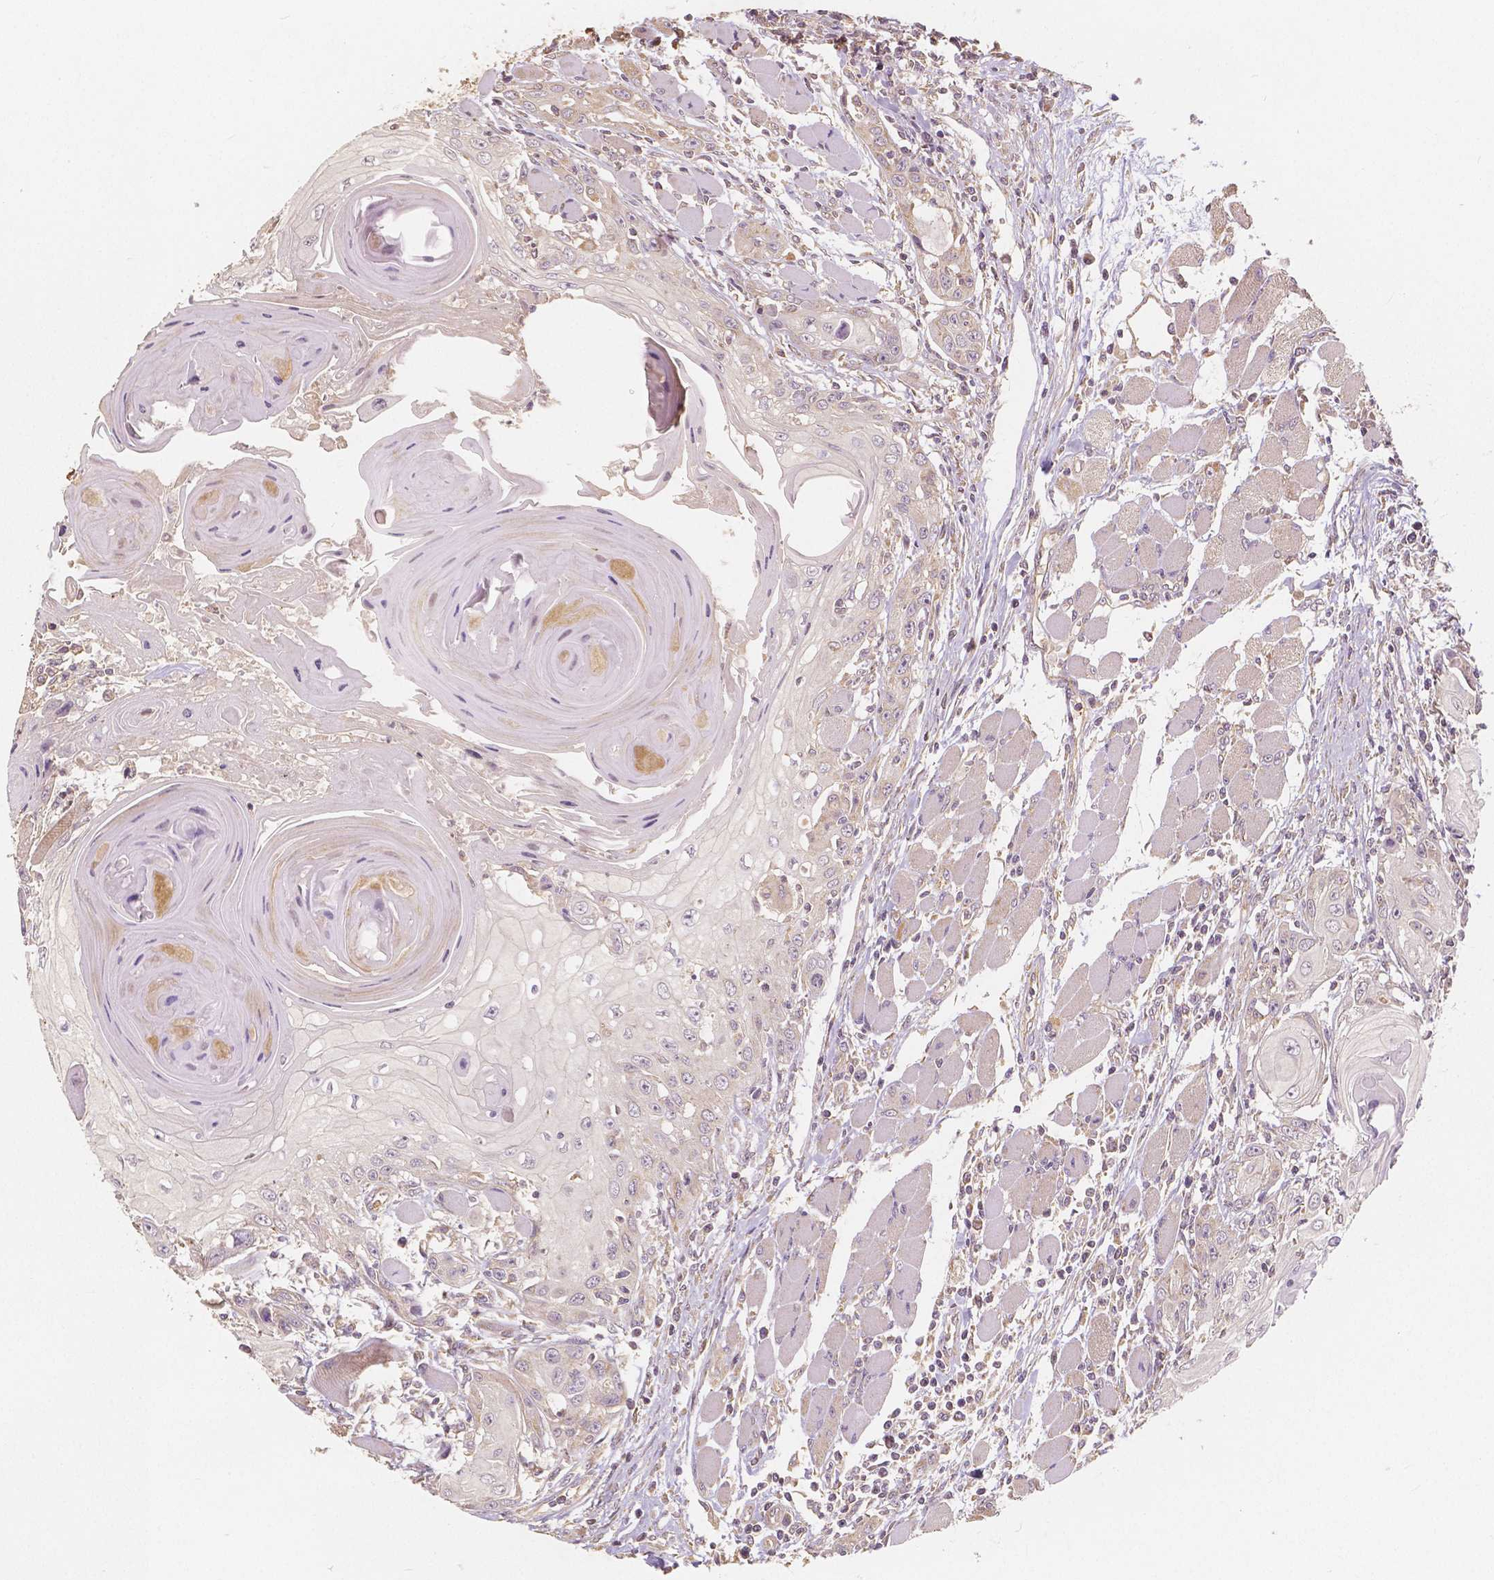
{"staining": {"intensity": "weak", "quantity": "<25%", "location": "cytoplasmic/membranous"}, "tissue": "head and neck cancer", "cell_type": "Tumor cells", "image_type": "cancer", "snomed": [{"axis": "morphology", "description": "Squamous cell carcinoma, NOS"}, {"axis": "topography", "description": "Head-Neck"}], "caption": "High power microscopy image of an immunohistochemistry (IHC) photomicrograph of squamous cell carcinoma (head and neck), revealing no significant expression in tumor cells.", "gene": "PEX26", "patient": {"sex": "female", "age": 80}}